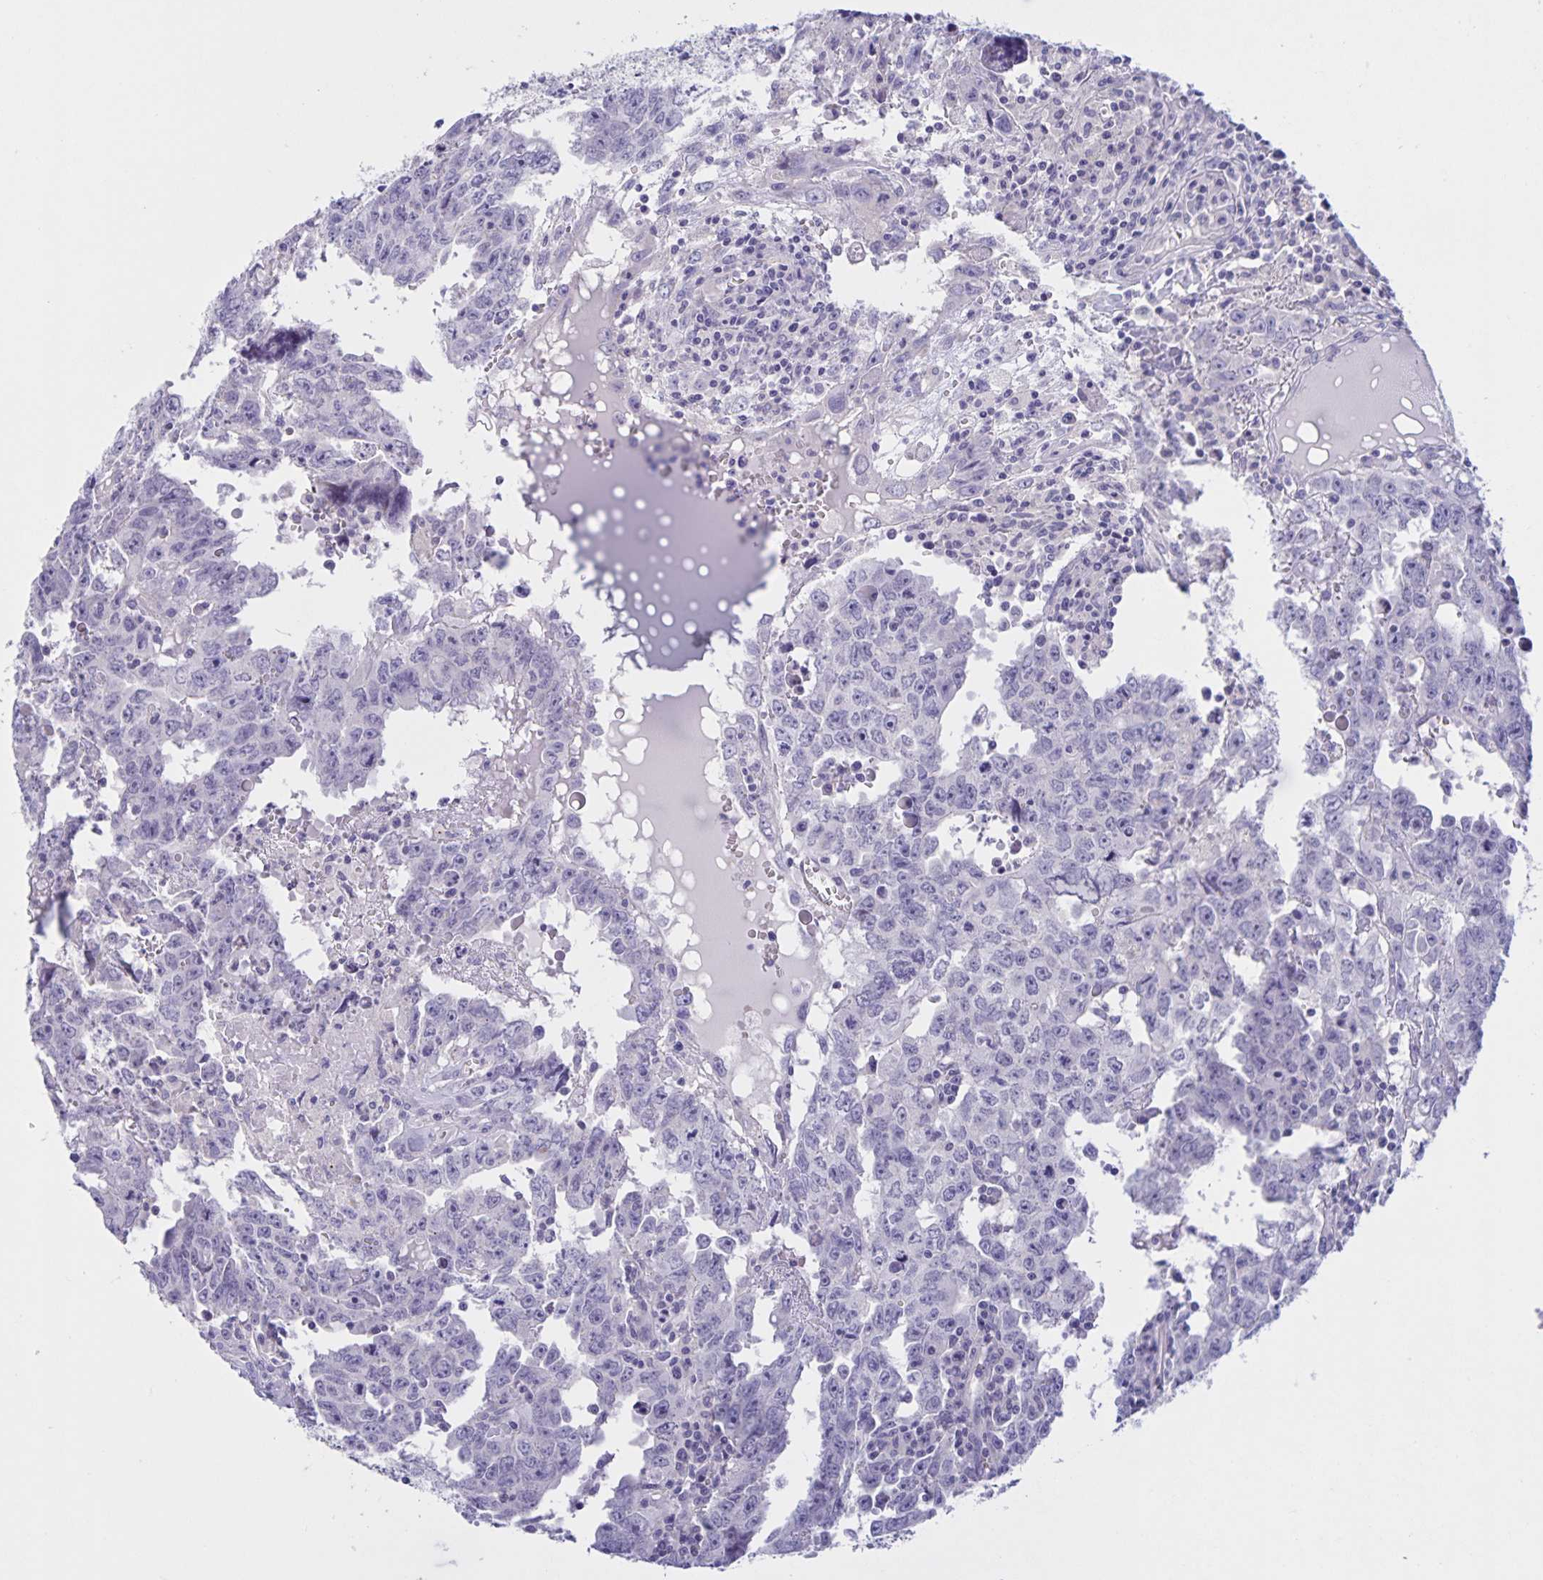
{"staining": {"intensity": "negative", "quantity": "none", "location": "none"}, "tissue": "testis cancer", "cell_type": "Tumor cells", "image_type": "cancer", "snomed": [{"axis": "morphology", "description": "Carcinoma, Embryonal, NOS"}, {"axis": "topography", "description": "Testis"}], "caption": "Histopathology image shows no significant protein staining in tumor cells of testis cancer.", "gene": "DMGDH", "patient": {"sex": "male", "age": 22}}